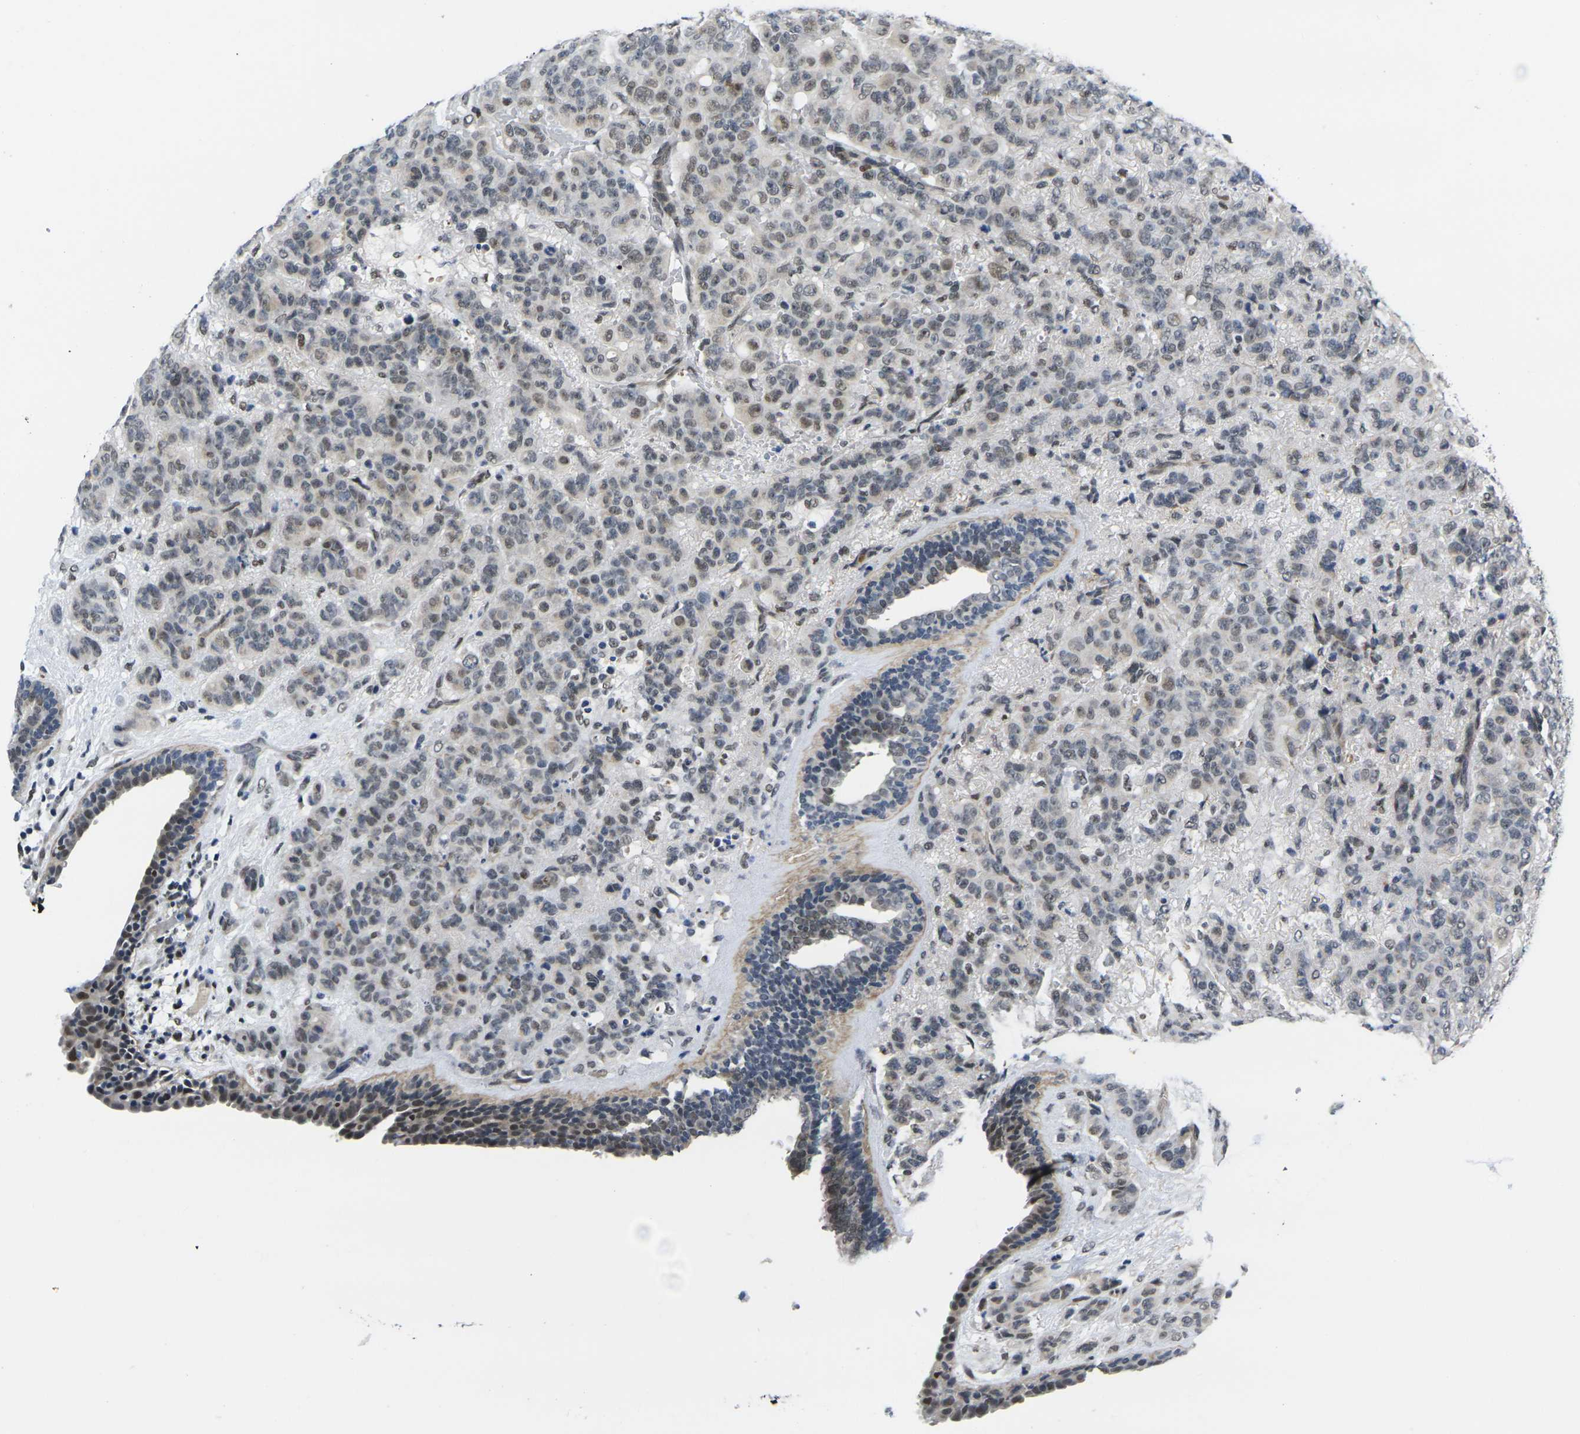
{"staining": {"intensity": "weak", "quantity": "<25%", "location": "nuclear"}, "tissue": "breast cancer", "cell_type": "Tumor cells", "image_type": "cancer", "snomed": [{"axis": "morphology", "description": "Duct carcinoma"}, {"axis": "topography", "description": "Breast"}], "caption": "This is an IHC image of breast cancer. There is no positivity in tumor cells.", "gene": "RBM7", "patient": {"sex": "female", "age": 40}}